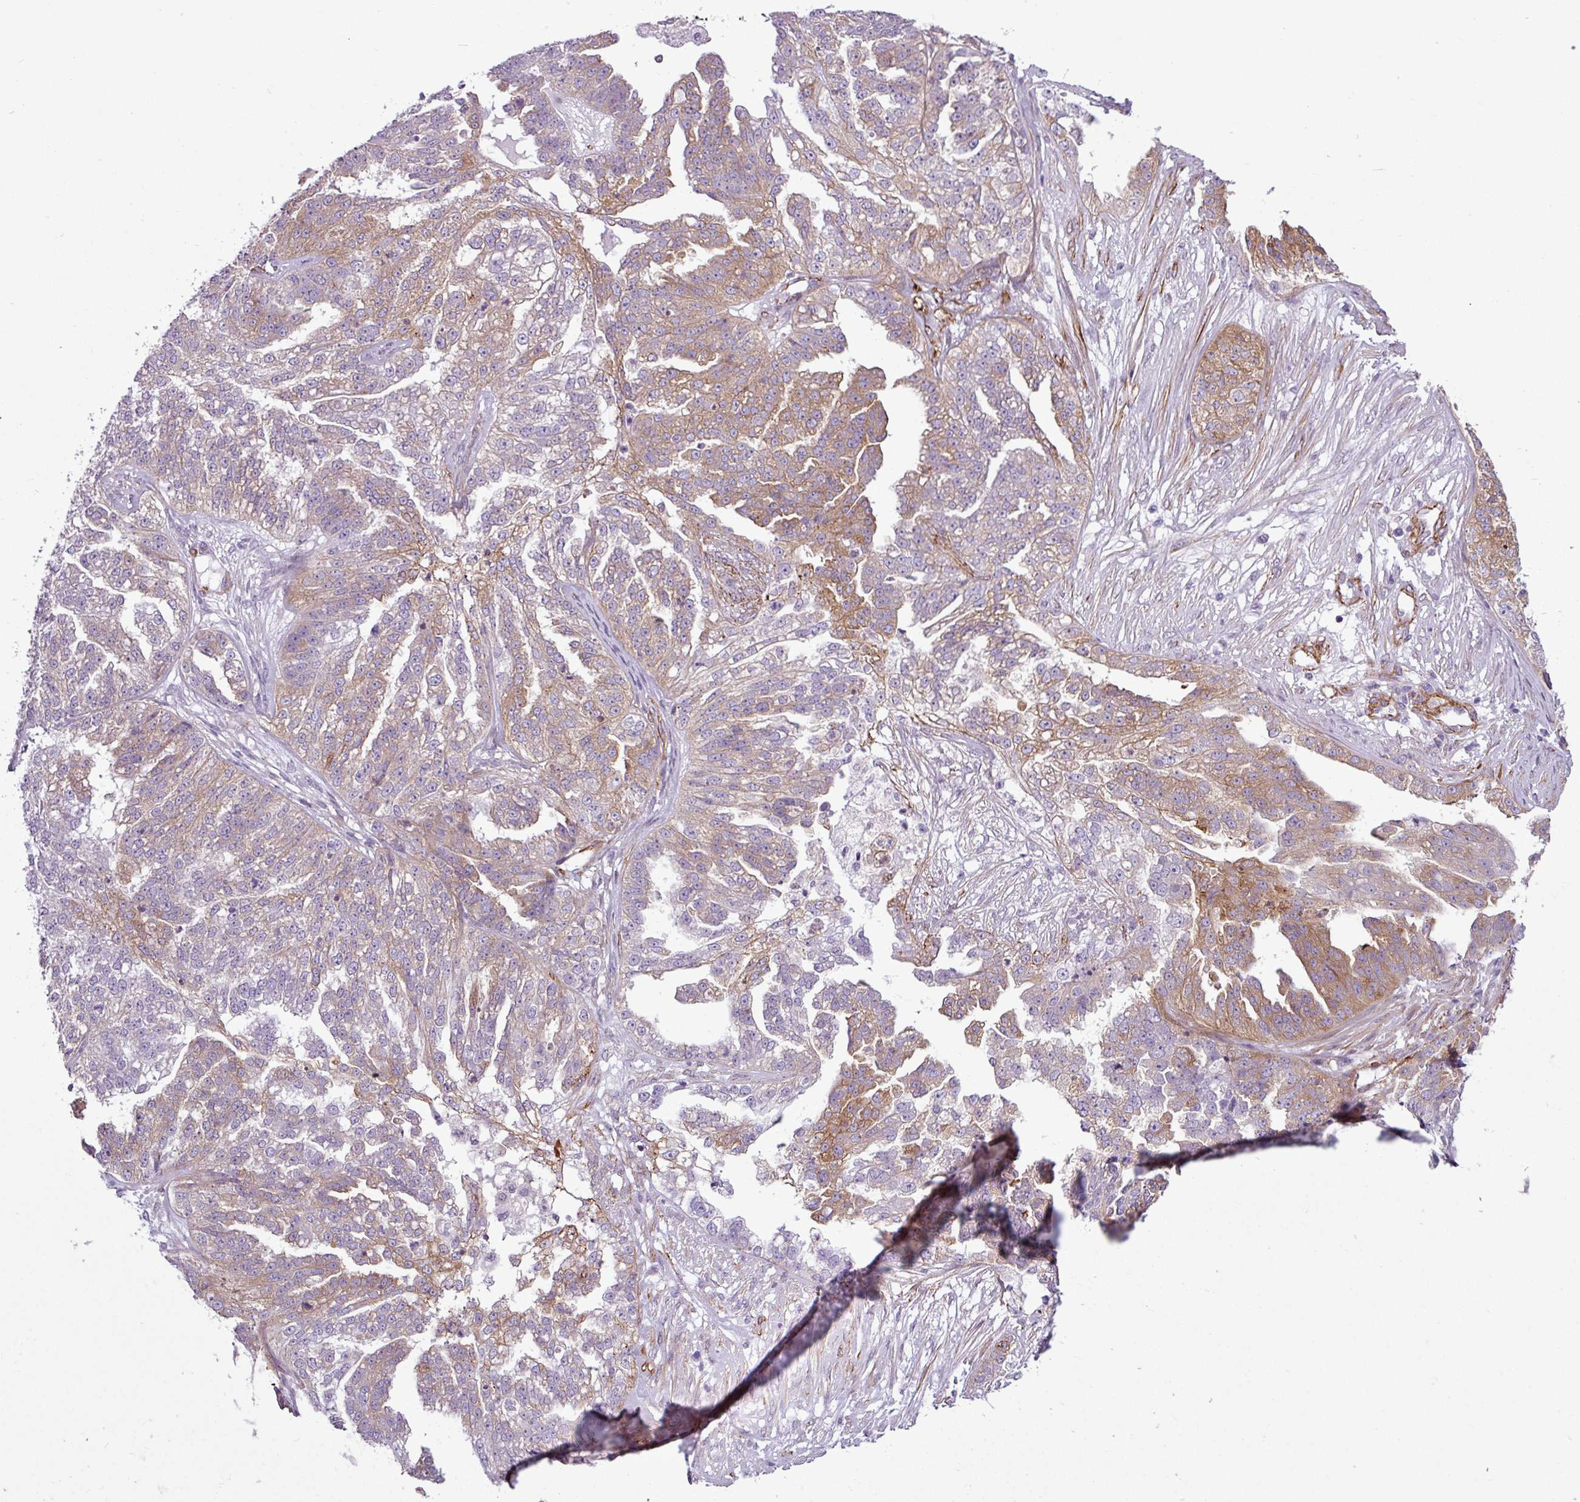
{"staining": {"intensity": "moderate", "quantity": "25%-75%", "location": "cytoplasmic/membranous"}, "tissue": "ovarian cancer", "cell_type": "Tumor cells", "image_type": "cancer", "snomed": [{"axis": "morphology", "description": "Cystadenocarcinoma, serous, NOS"}, {"axis": "topography", "description": "Ovary"}], "caption": "There is medium levels of moderate cytoplasmic/membranous expression in tumor cells of ovarian serous cystadenocarcinoma, as demonstrated by immunohistochemical staining (brown color).", "gene": "ATP10A", "patient": {"sex": "female", "age": 58}}